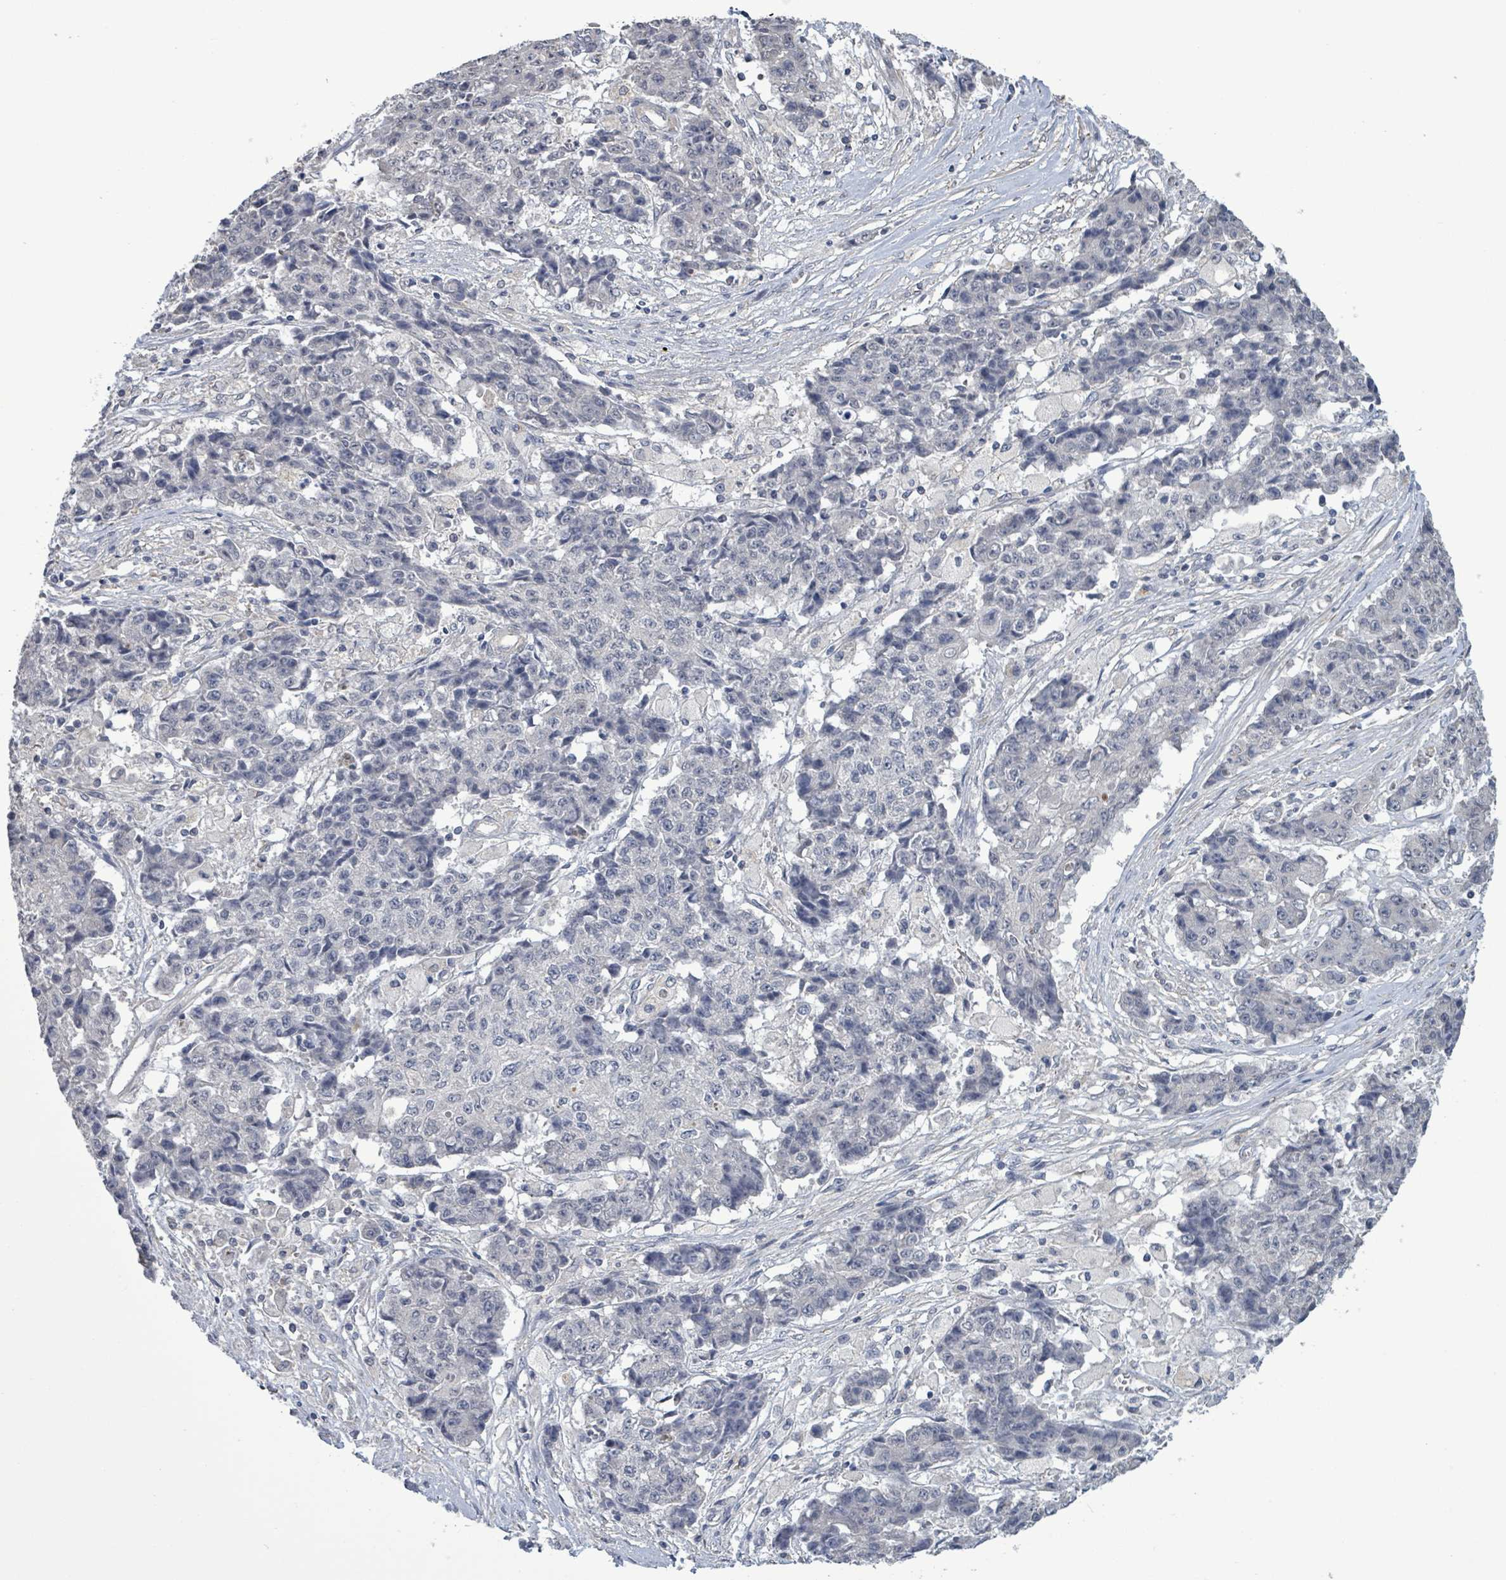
{"staining": {"intensity": "negative", "quantity": "none", "location": "none"}, "tissue": "ovarian cancer", "cell_type": "Tumor cells", "image_type": "cancer", "snomed": [{"axis": "morphology", "description": "Carcinoma, endometroid"}, {"axis": "topography", "description": "Ovary"}], "caption": "Tumor cells are negative for brown protein staining in ovarian cancer.", "gene": "AMMECR1", "patient": {"sex": "female", "age": 42}}